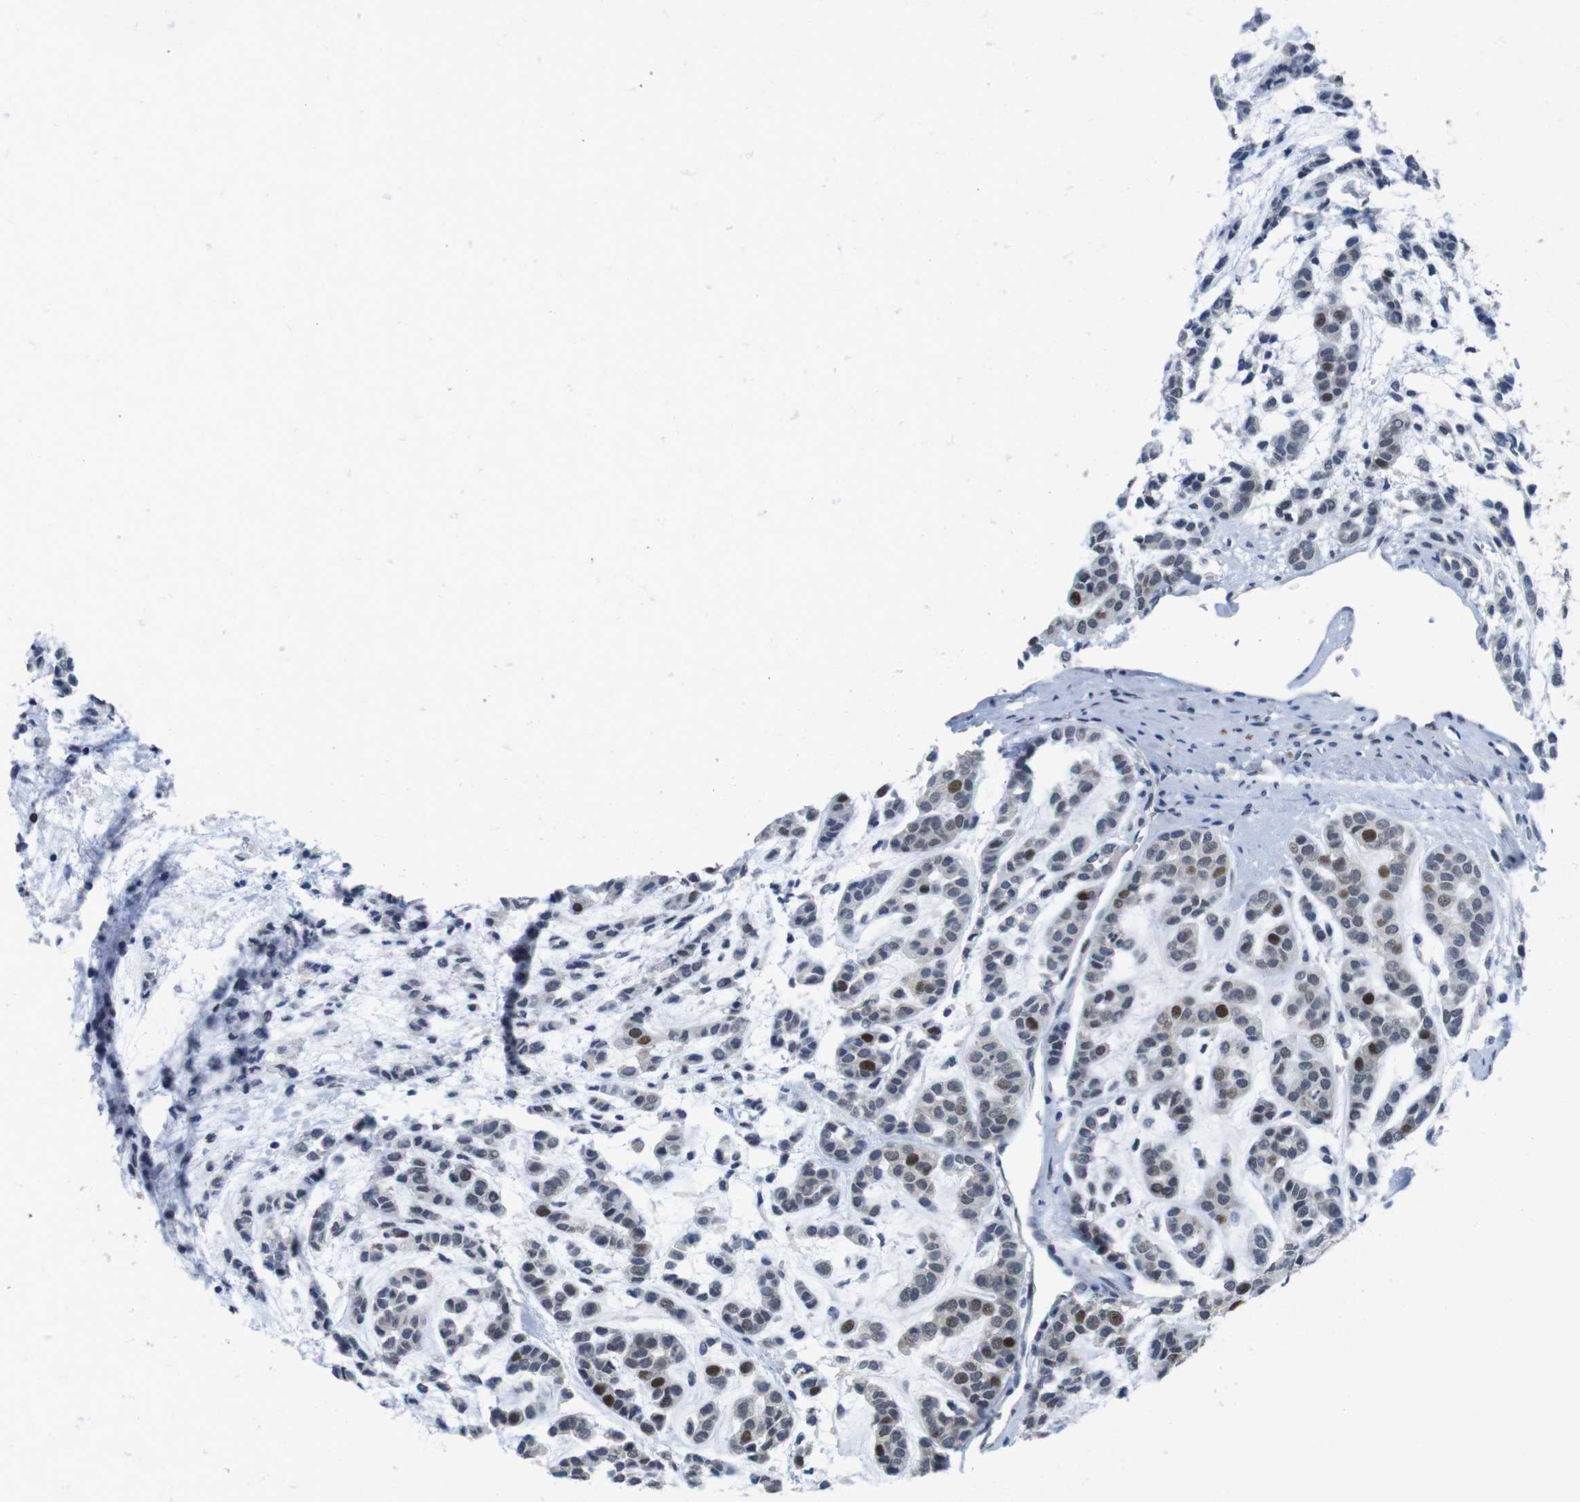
{"staining": {"intensity": "strong", "quantity": "<25%", "location": "nuclear"}, "tissue": "head and neck cancer", "cell_type": "Tumor cells", "image_type": "cancer", "snomed": [{"axis": "morphology", "description": "Adenocarcinoma, NOS"}, {"axis": "morphology", "description": "Adenoma, NOS"}, {"axis": "topography", "description": "Head-Neck"}], "caption": "Immunohistochemistry (IHC) image of human head and neck cancer stained for a protein (brown), which reveals medium levels of strong nuclear expression in approximately <25% of tumor cells.", "gene": "SKP2", "patient": {"sex": "female", "age": 55}}